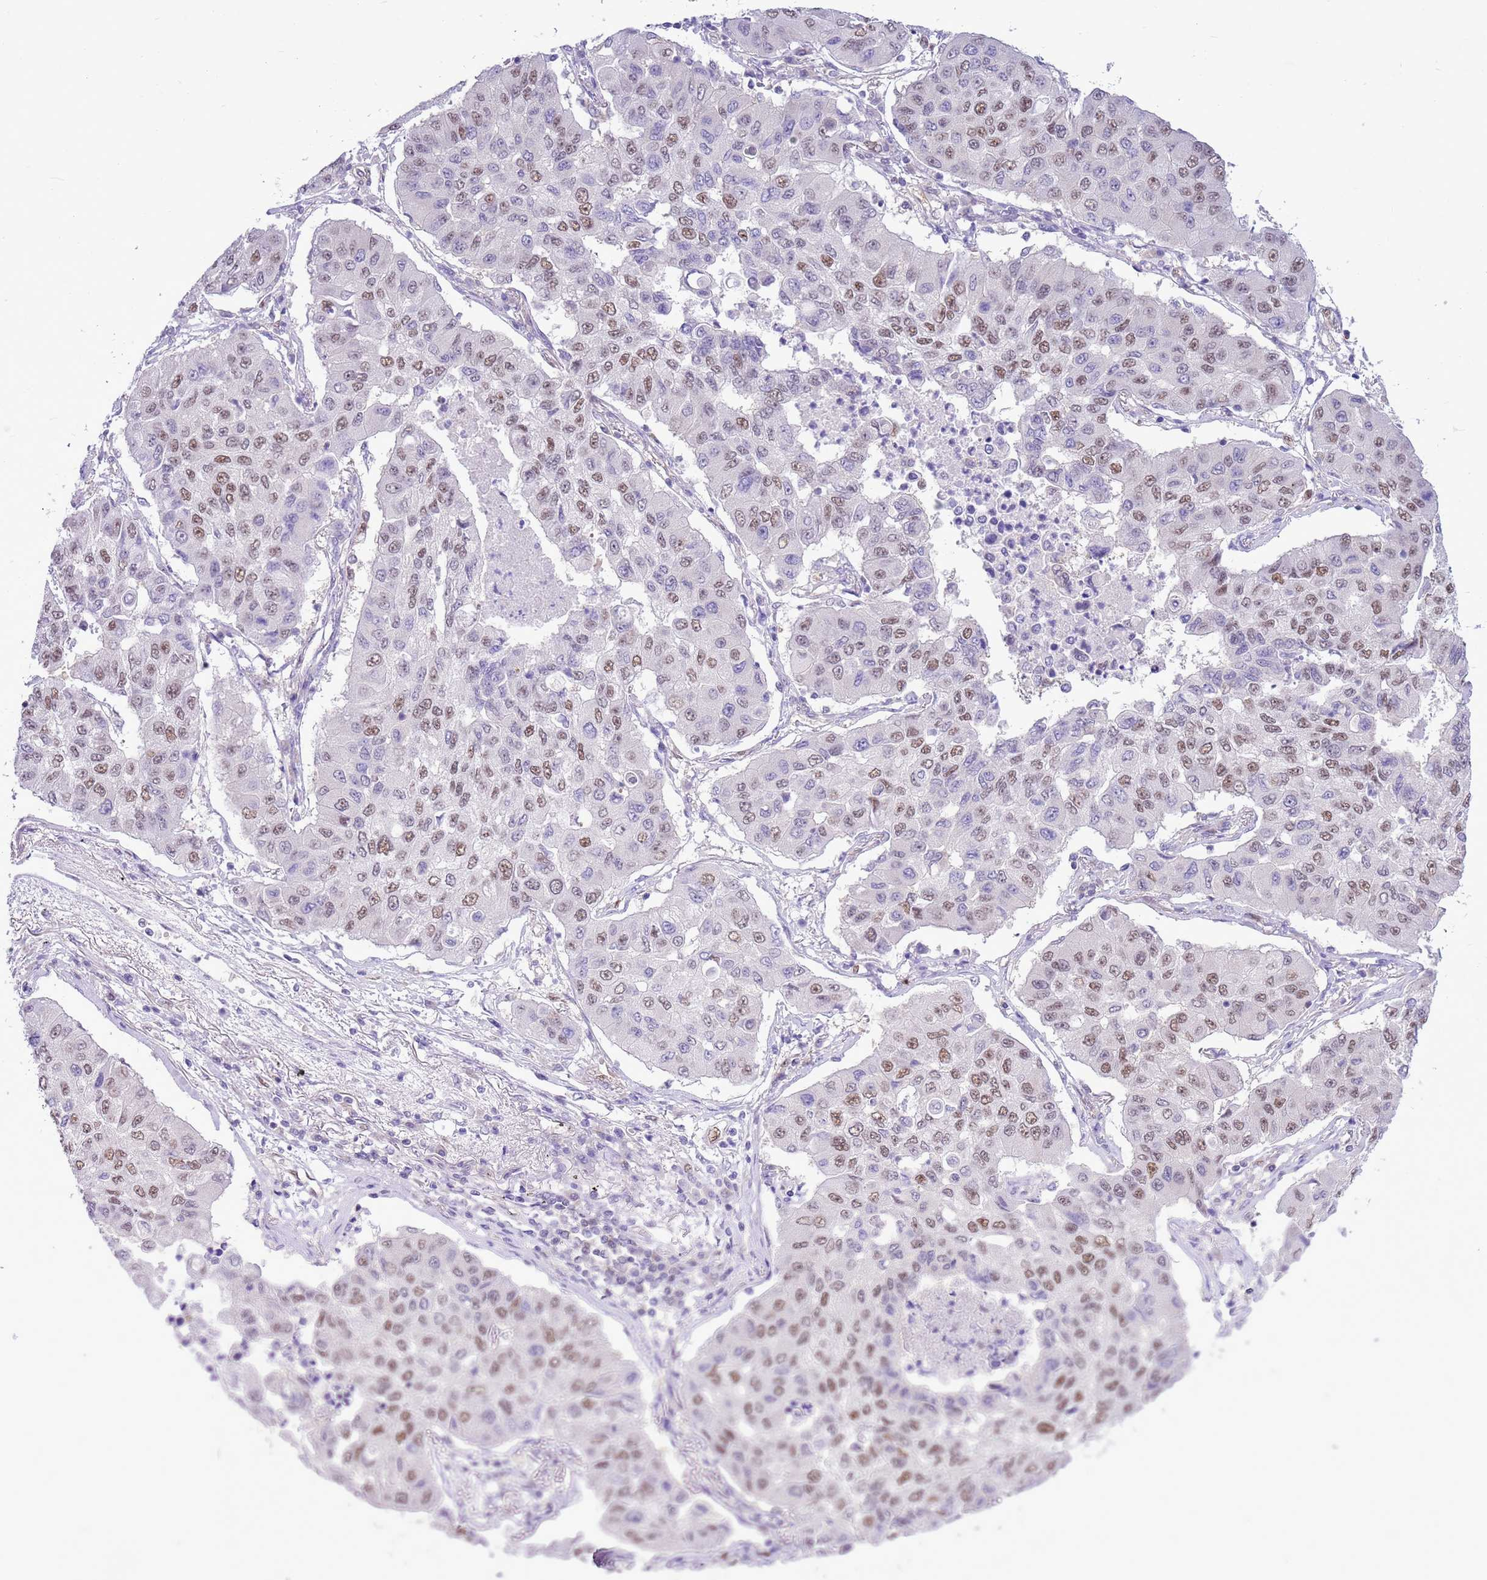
{"staining": {"intensity": "weak", "quantity": ">75%", "location": "nuclear"}, "tissue": "lung cancer", "cell_type": "Tumor cells", "image_type": "cancer", "snomed": [{"axis": "morphology", "description": "Squamous cell carcinoma, NOS"}, {"axis": "topography", "description": "Lung"}], "caption": "This is a micrograph of immunohistochemistry (IHC) staining of lung cancer (squamous cell carcinoma), which shows weak staining in the nuclear of tumor cells.", "gene": "DDI2", "patient": {"sex": "male", "age": 74}}